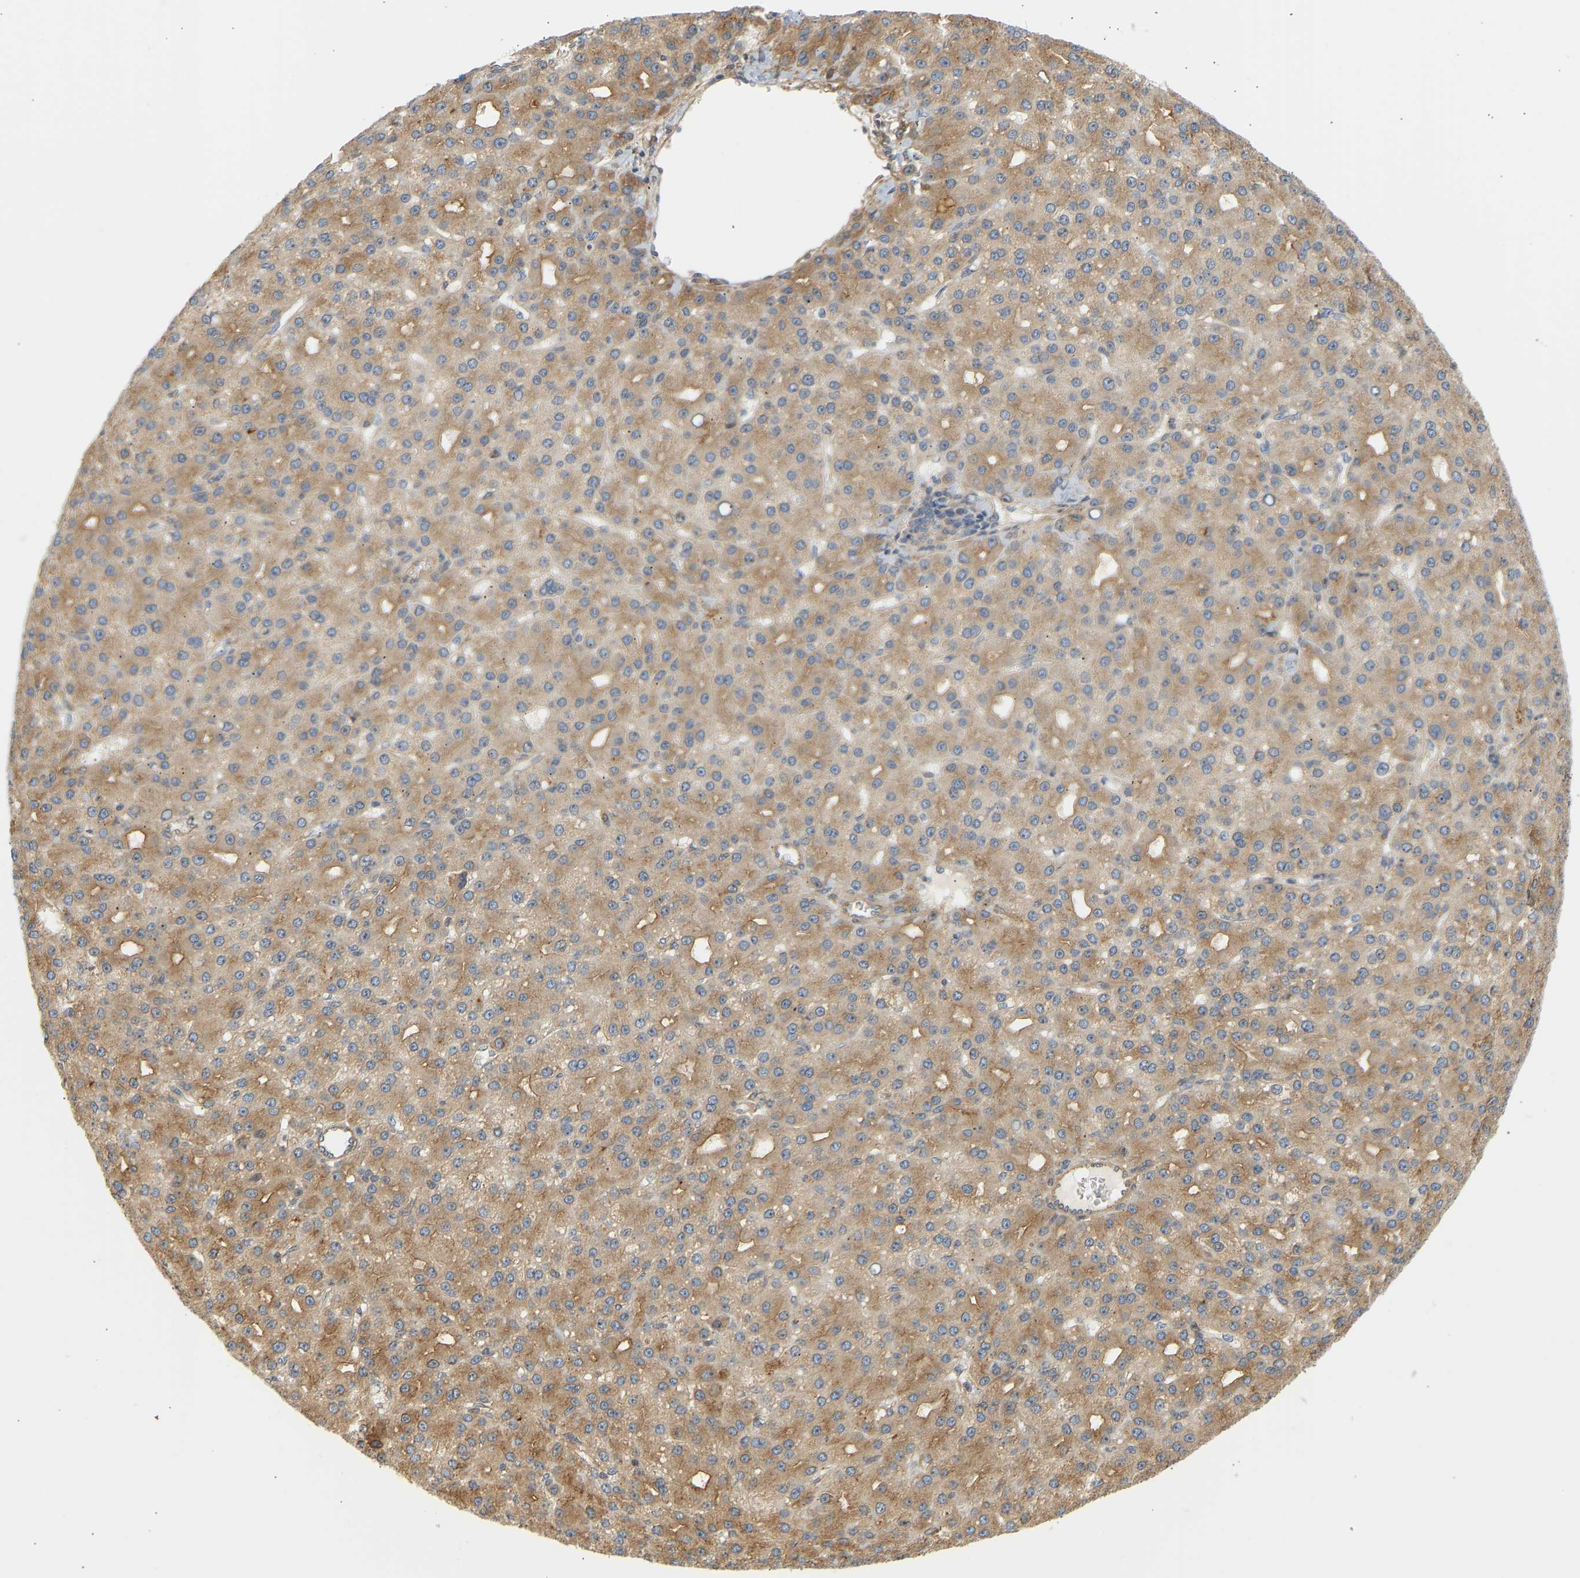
{"staining": {"intensity": "moderate", "quantity": ">75%", "location": "cytoplasmic/membranous"}, "tissue": "liver cancer", "cell_type": "Tumor cells", "image_type": "cancer", "snomed": [{"axis": "morphology", "description": "Carcinoma, Hepatocellular, NOS"}, {"axis": "topography", "description": "Liver"}], "caption": "Immunohistochemistry (IHC) staining of hepatocellular carcinoma (liver), which exhibits medium levels of moderate cytoplasmic/membranous staining in about >75% of tumor cells indicating moderate cytoplasmic/membranous protein expression. The staining was performed using DAB (3,3'-diaminobenzidine) (brown) for protein detection and nuclei were counterstained in hematoxylin (blue).", "gene": "CEP57", "patient": {"sex": "male", "age": 67}}